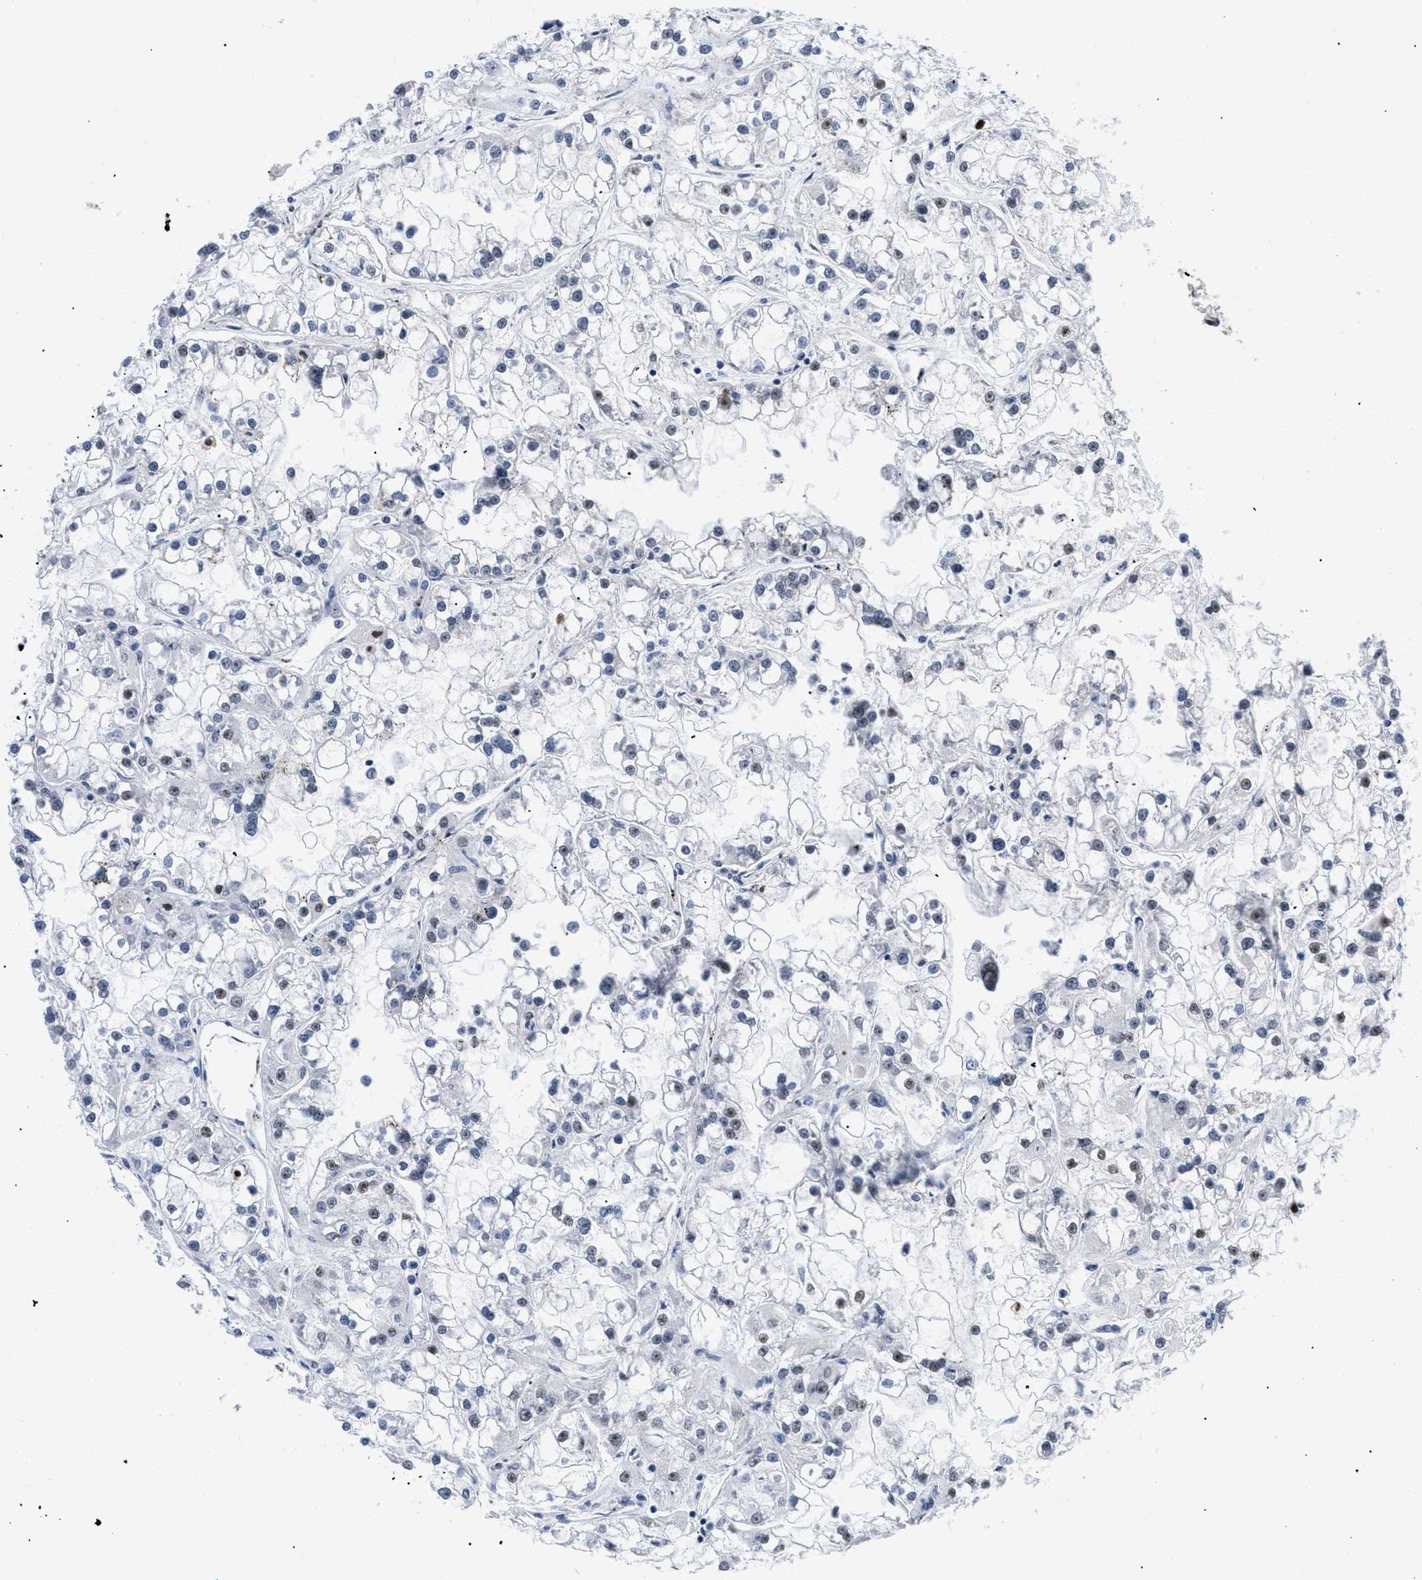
{"staining": {"intensity": "weak", "quantity": "<25%", "location": "nuclear"}, "tissue": "renal cancer", "cell_type": "Tumor cells", "image_type": "cancer", "snomed": [{"axis": "morphology", "description": "Adenocarcinoma, NOS"}, {"axis": "topography", "description": "Kidney"}], "caption": "There is no significant staining in tumor cells of adenocarcinoma (renal). (DAB immunohistochemistry (IHC) with hematoxylin counter stain).", "gene": "PITHD1", "patient": {"sex": "female", "age": 52}}